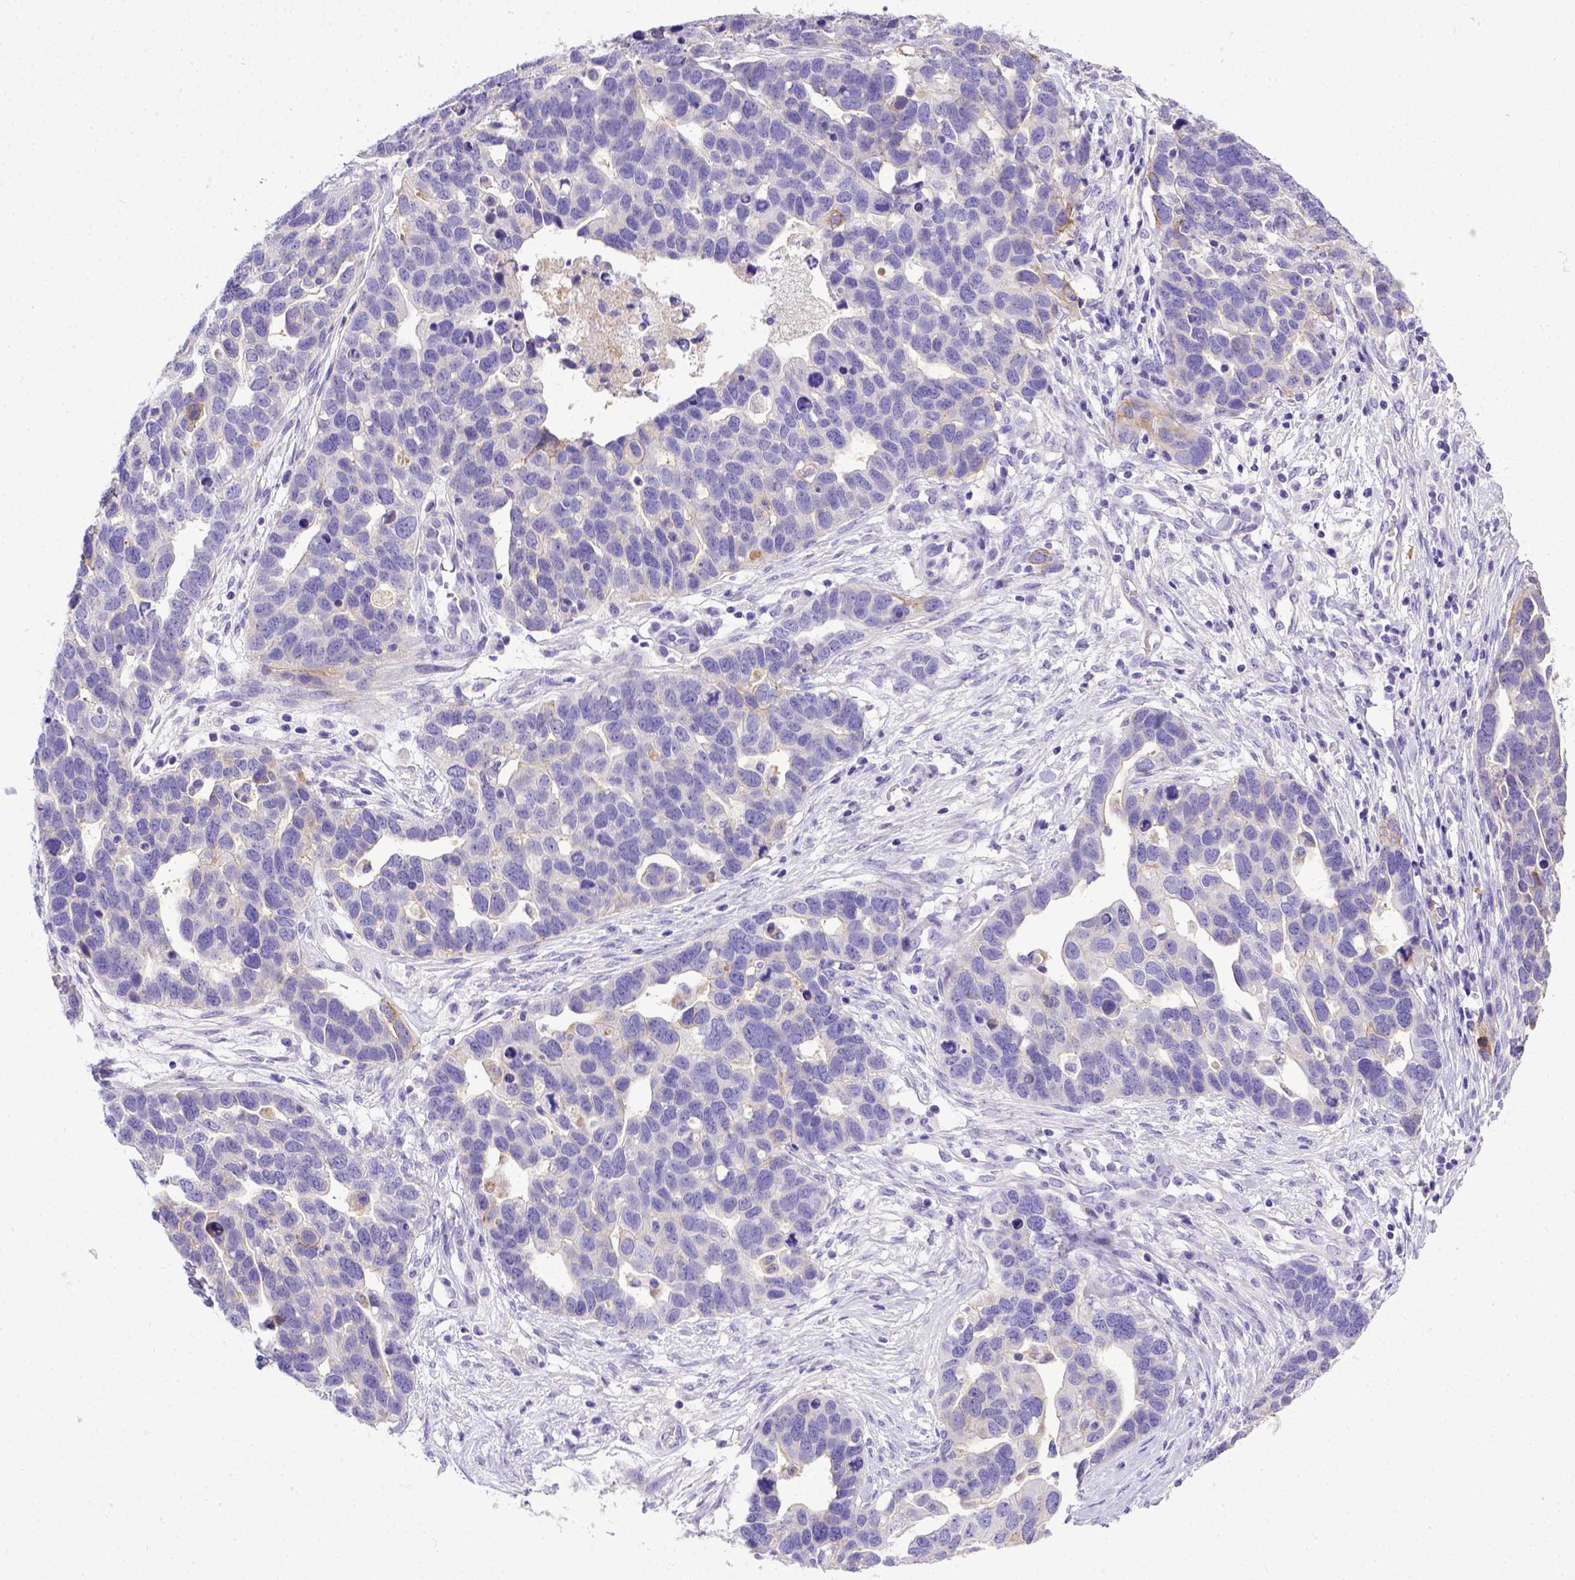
{"staining": {"intensity": "negative", "quantity": "none", "location": "none"}, "tissue": "ovarian cancer", "cell_type": "Tumor cells", "image_type": "cancer", "snomed": [{"axis": "morphology", "description": "Cystadenocarcinoma, serous, NOS"}, {"axis": "topography", "description": "Ovary"}], "caption": "Immunohistochemical staining of human ovarian cancer displays no significant expression in tumor cells.", "gene": "BTN1A1", "patient": {"sex": "female", "age": 54}}